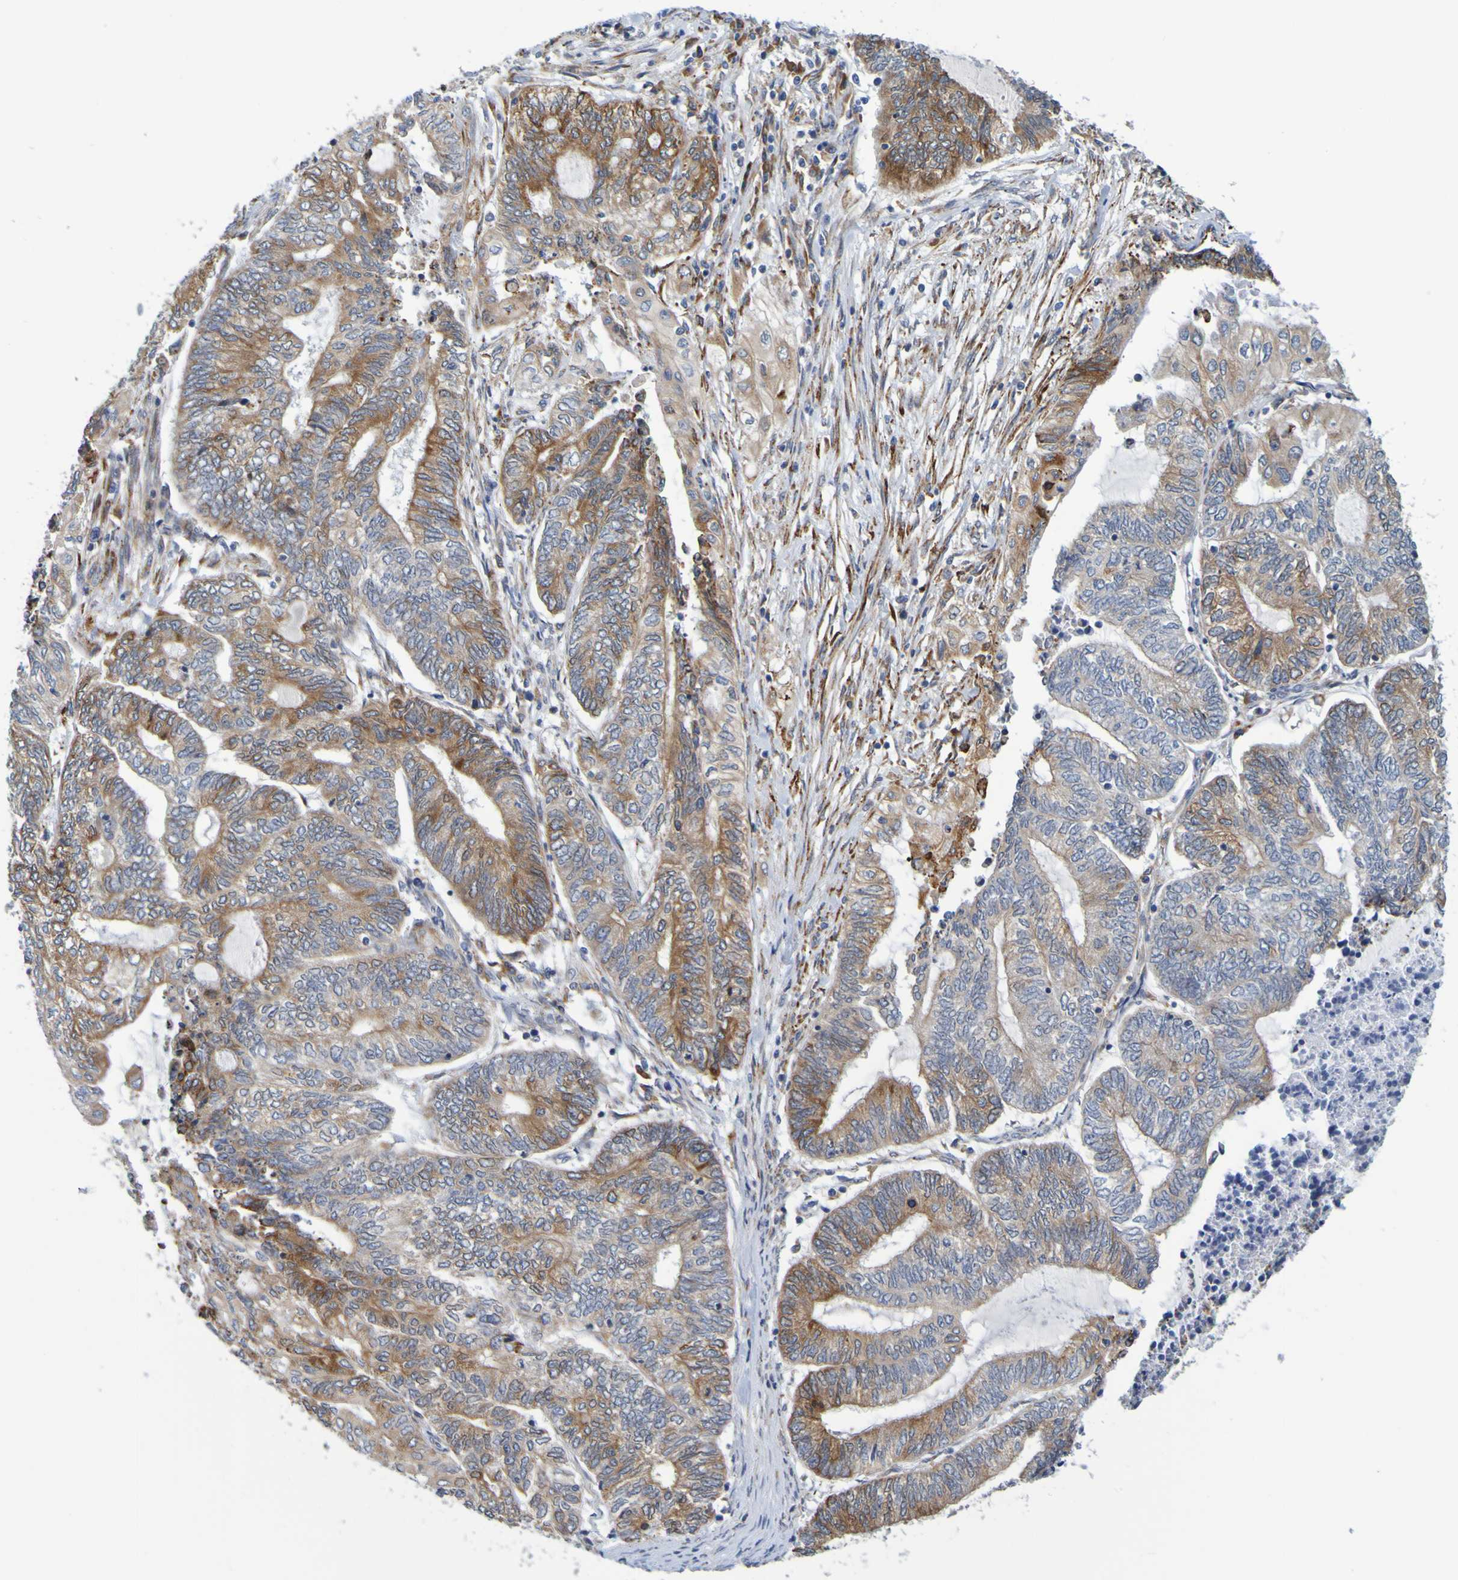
{"staining": {"intensity": "moderate", "quantity": ">75%", "location": "cytoplasmic/membranous"}, "tissue": "endometrial cancer", "cell_type": "Tumor cells", "image_type": "cancer", "snomed": [{"axis": "morphology", "description": "Adenocarcinoma, NOS"}, {"axis": "topography", "description": "Uterus"}, {"axis": "topography", "description": "Endometrium"}], "caption": "Human endometrial adenocarcinoma stained with a brown dye reveals moderate cytoplasmic/membranous positive positivity in approximately >75% of tumor cells.", "gene": "SIL1", "patient": {"sex": "female", "age": 70}}